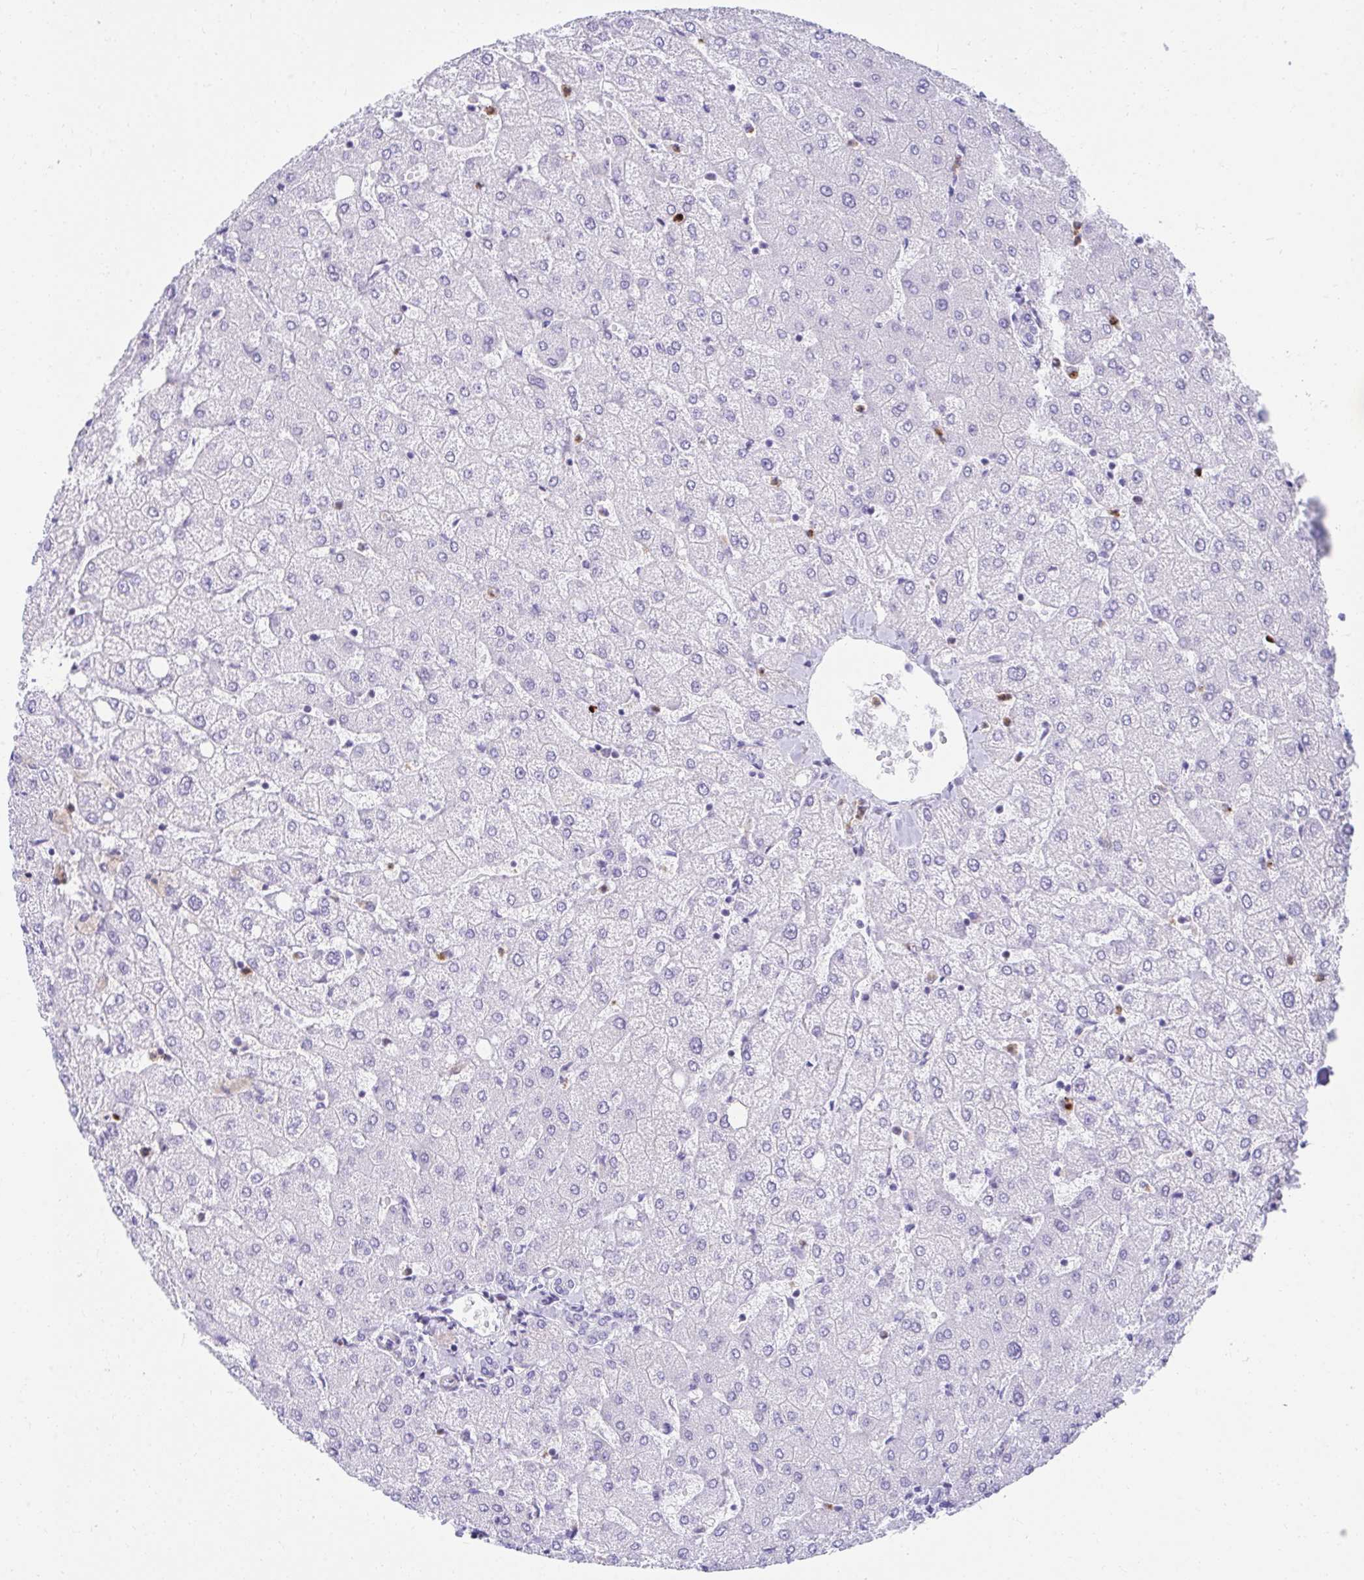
{"staining": {"intensity": "negative", "quantity": "none", "location": "none"}, "tissue": "liver", "cell_type": "Cholangiocytes", "image_type": "normal", "snomed": [{"axis": "morphology", "description": "Normal tissue, NOS"}, {"axis": "topography", "description": "Liver"}], "caption": "Photomicrograph shows no significant protein staining in cholangiocytes of unremarkable liver.", "gene": "CSTB", "patient": {"sex": "female", "age": 54}}